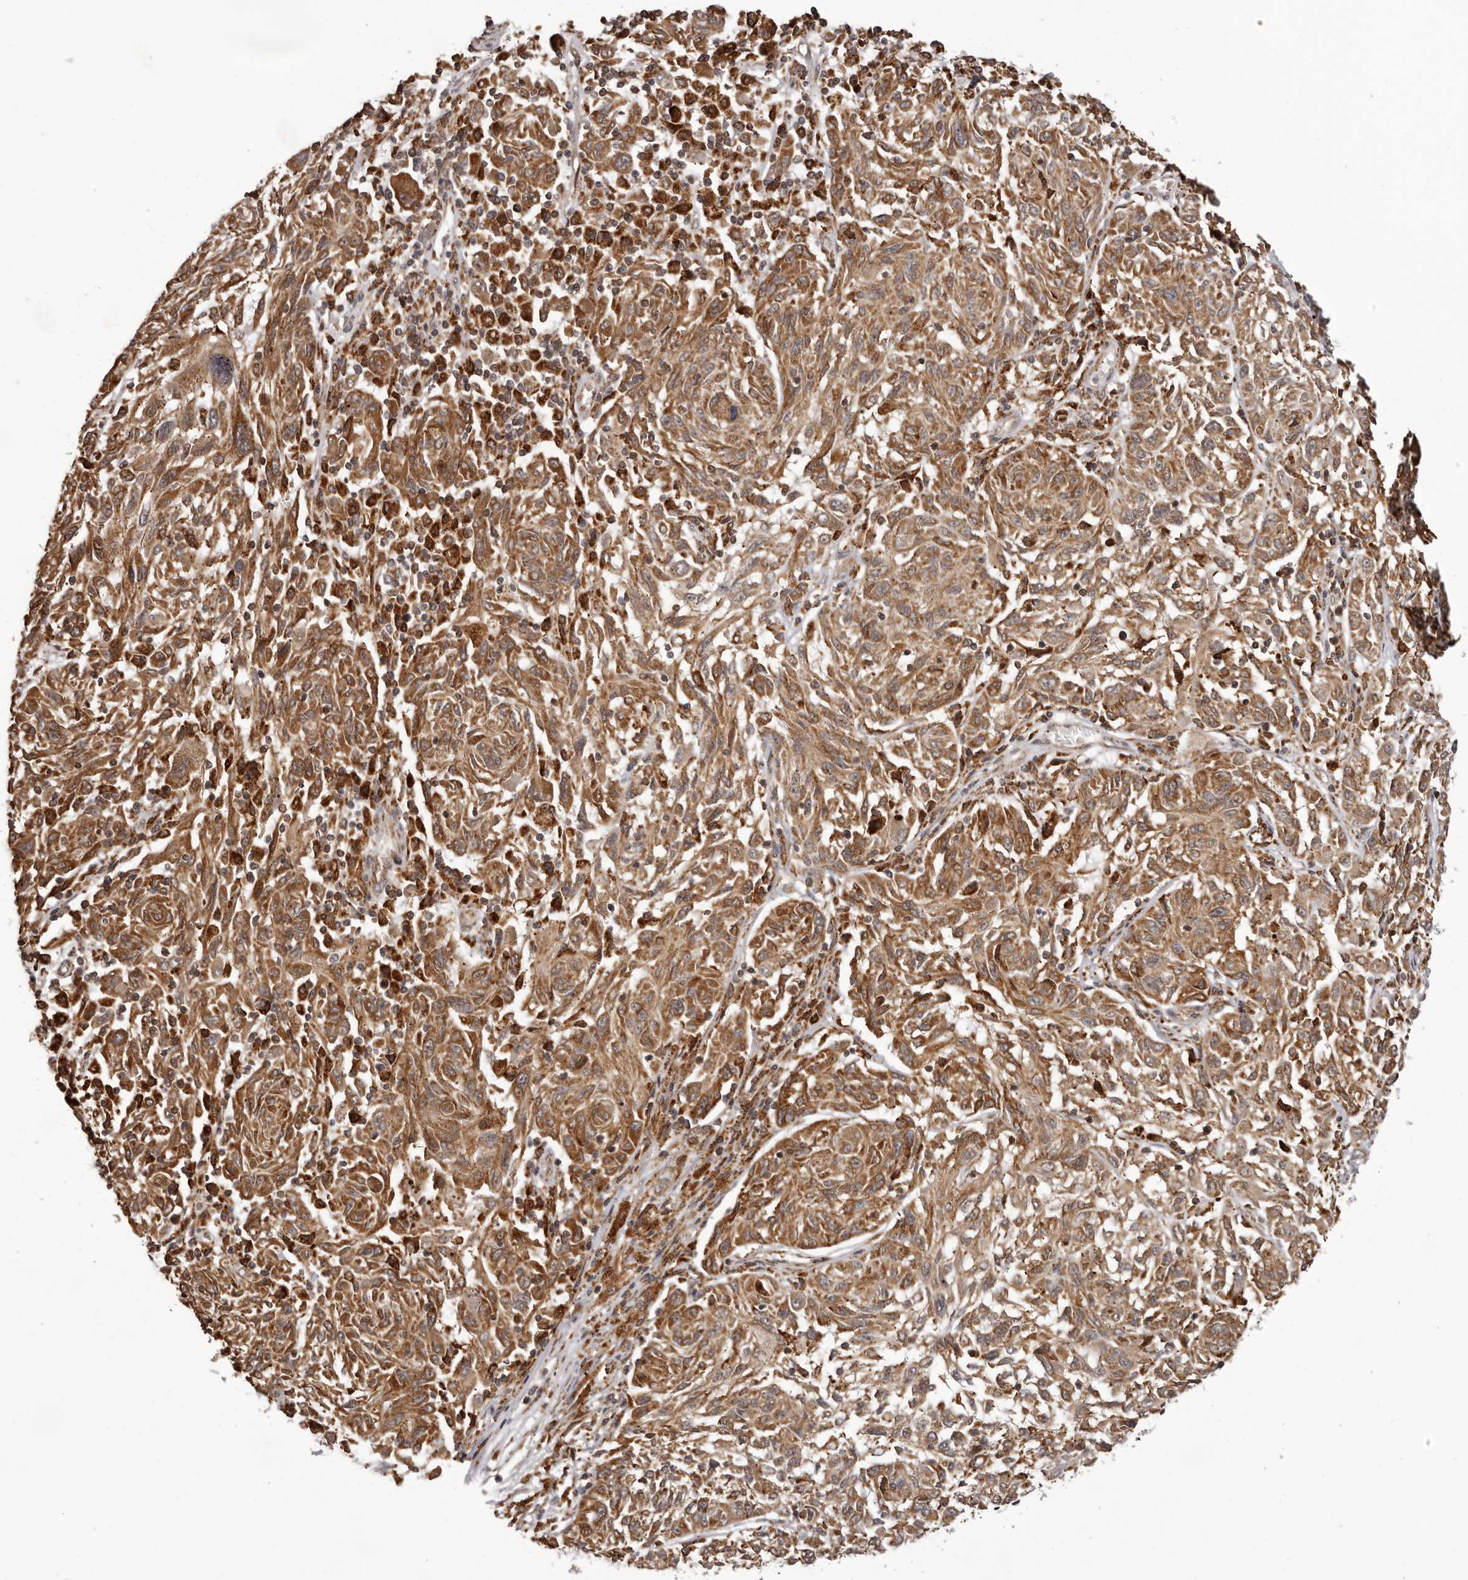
{"staining": {"intensity": "moderate", "quantity": ">75%", "location": "cytoplasmic/membranous"}, "tissue": "melanoma", "cell_type": "Tumor cells", "image_type": "cancer", "snomed": [{"axis": "morphology", "description": "Malignant melanoma, NOS"}, {"axis": "topography", "description": "Skin"}], "caption": "Moderate cytoplasmic/membranous expression for a protein is identified in approximately >75% of tumor cells of malignant melanoma using immunohistochemistry (IHC).", "gene": "IL32", "patient": {"sex": "male", "age": 53}}